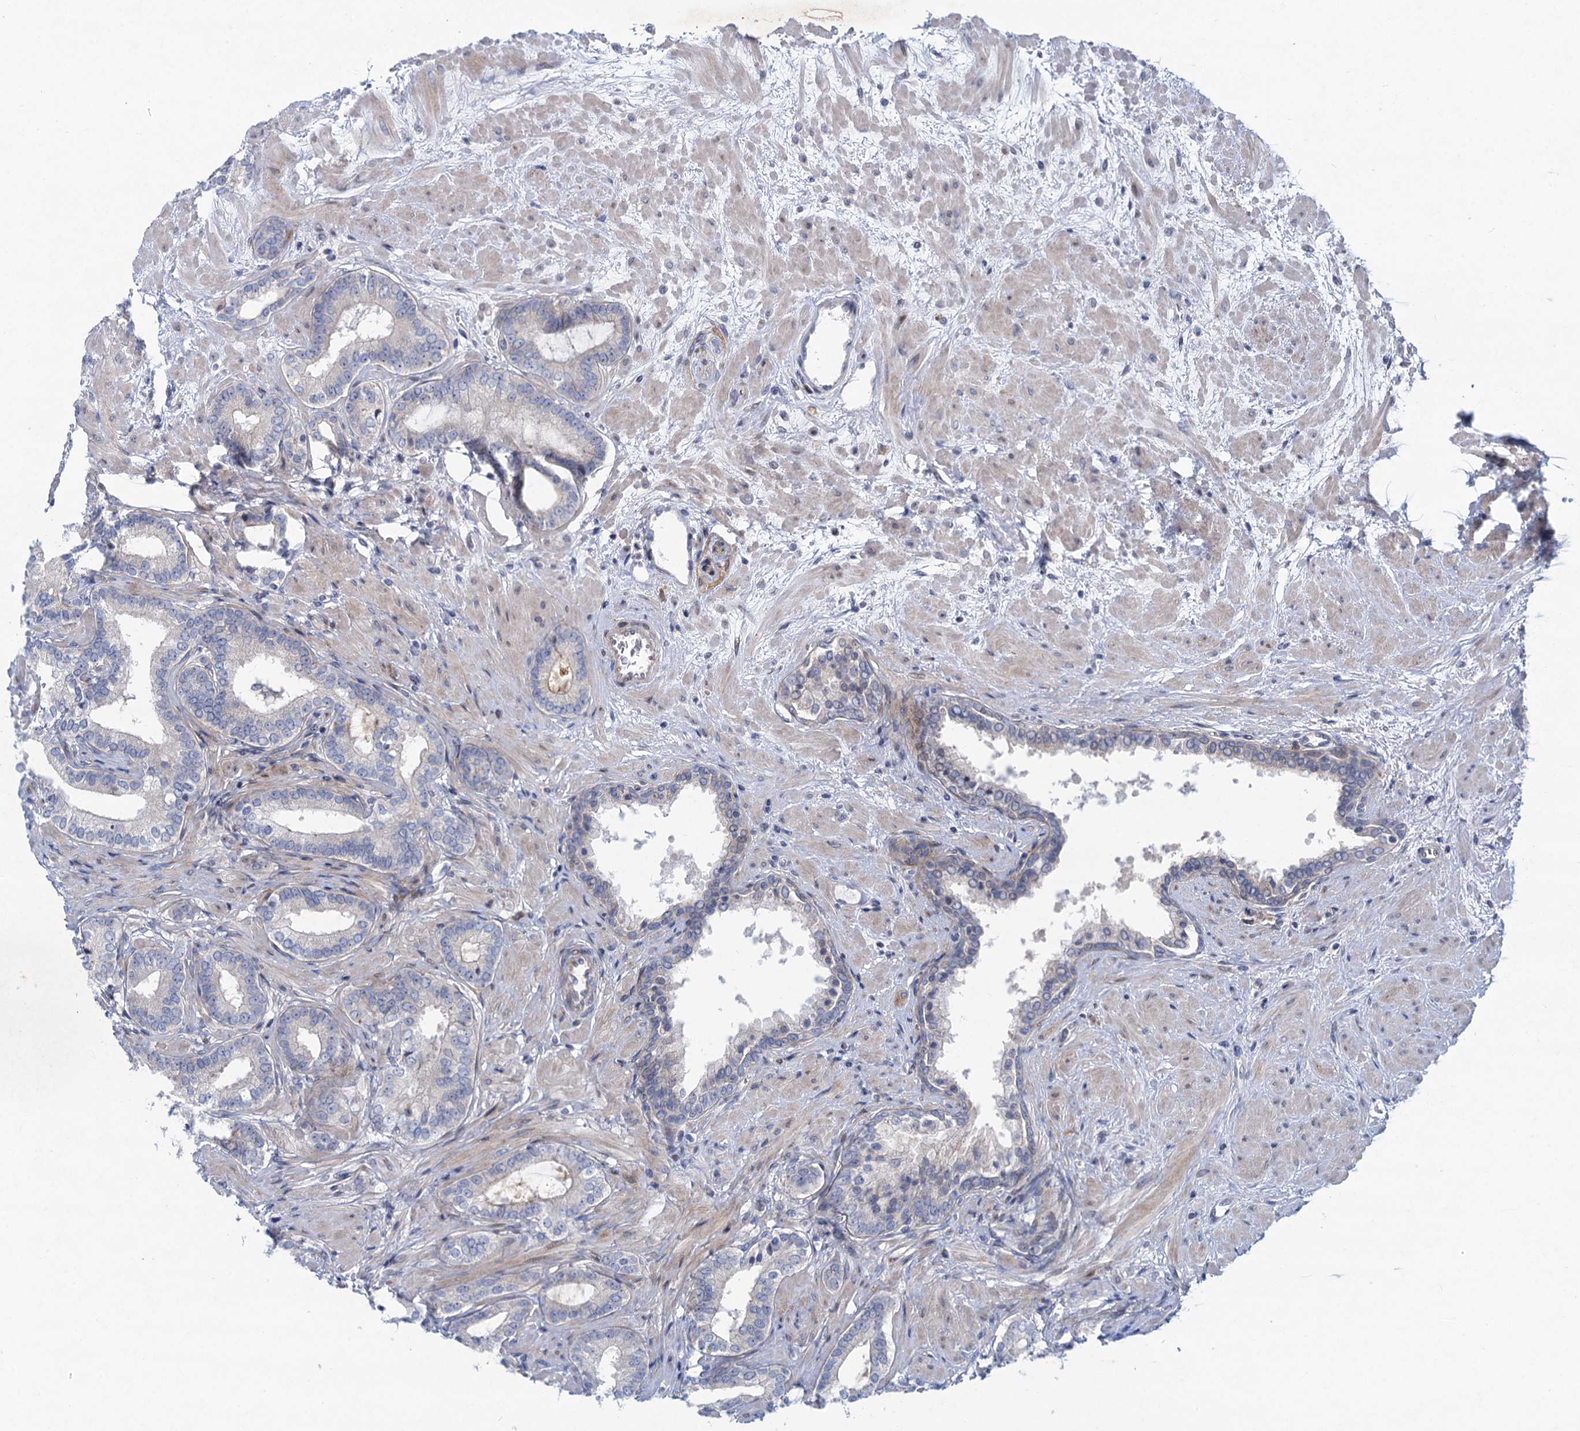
{"staining": {"intensity": "negative", "quantity": "none", "location": "none"}, "tissue": "prostate cancer", "cell_type": "Tumor cells", "image_type": "cancer", "snomed": [{"axis": "morphology", "description": "Adenocarcinoma, High grade"}, {"axis": "topography", "description": "Prostate"}], "caption": "A photomicrograph of human prostate cancer (adenocarcinoma (high-grade)) is negative for staining in tumor cells.", "gene": "QPCTL", "patient": {"sex": "male", "age": 64}}